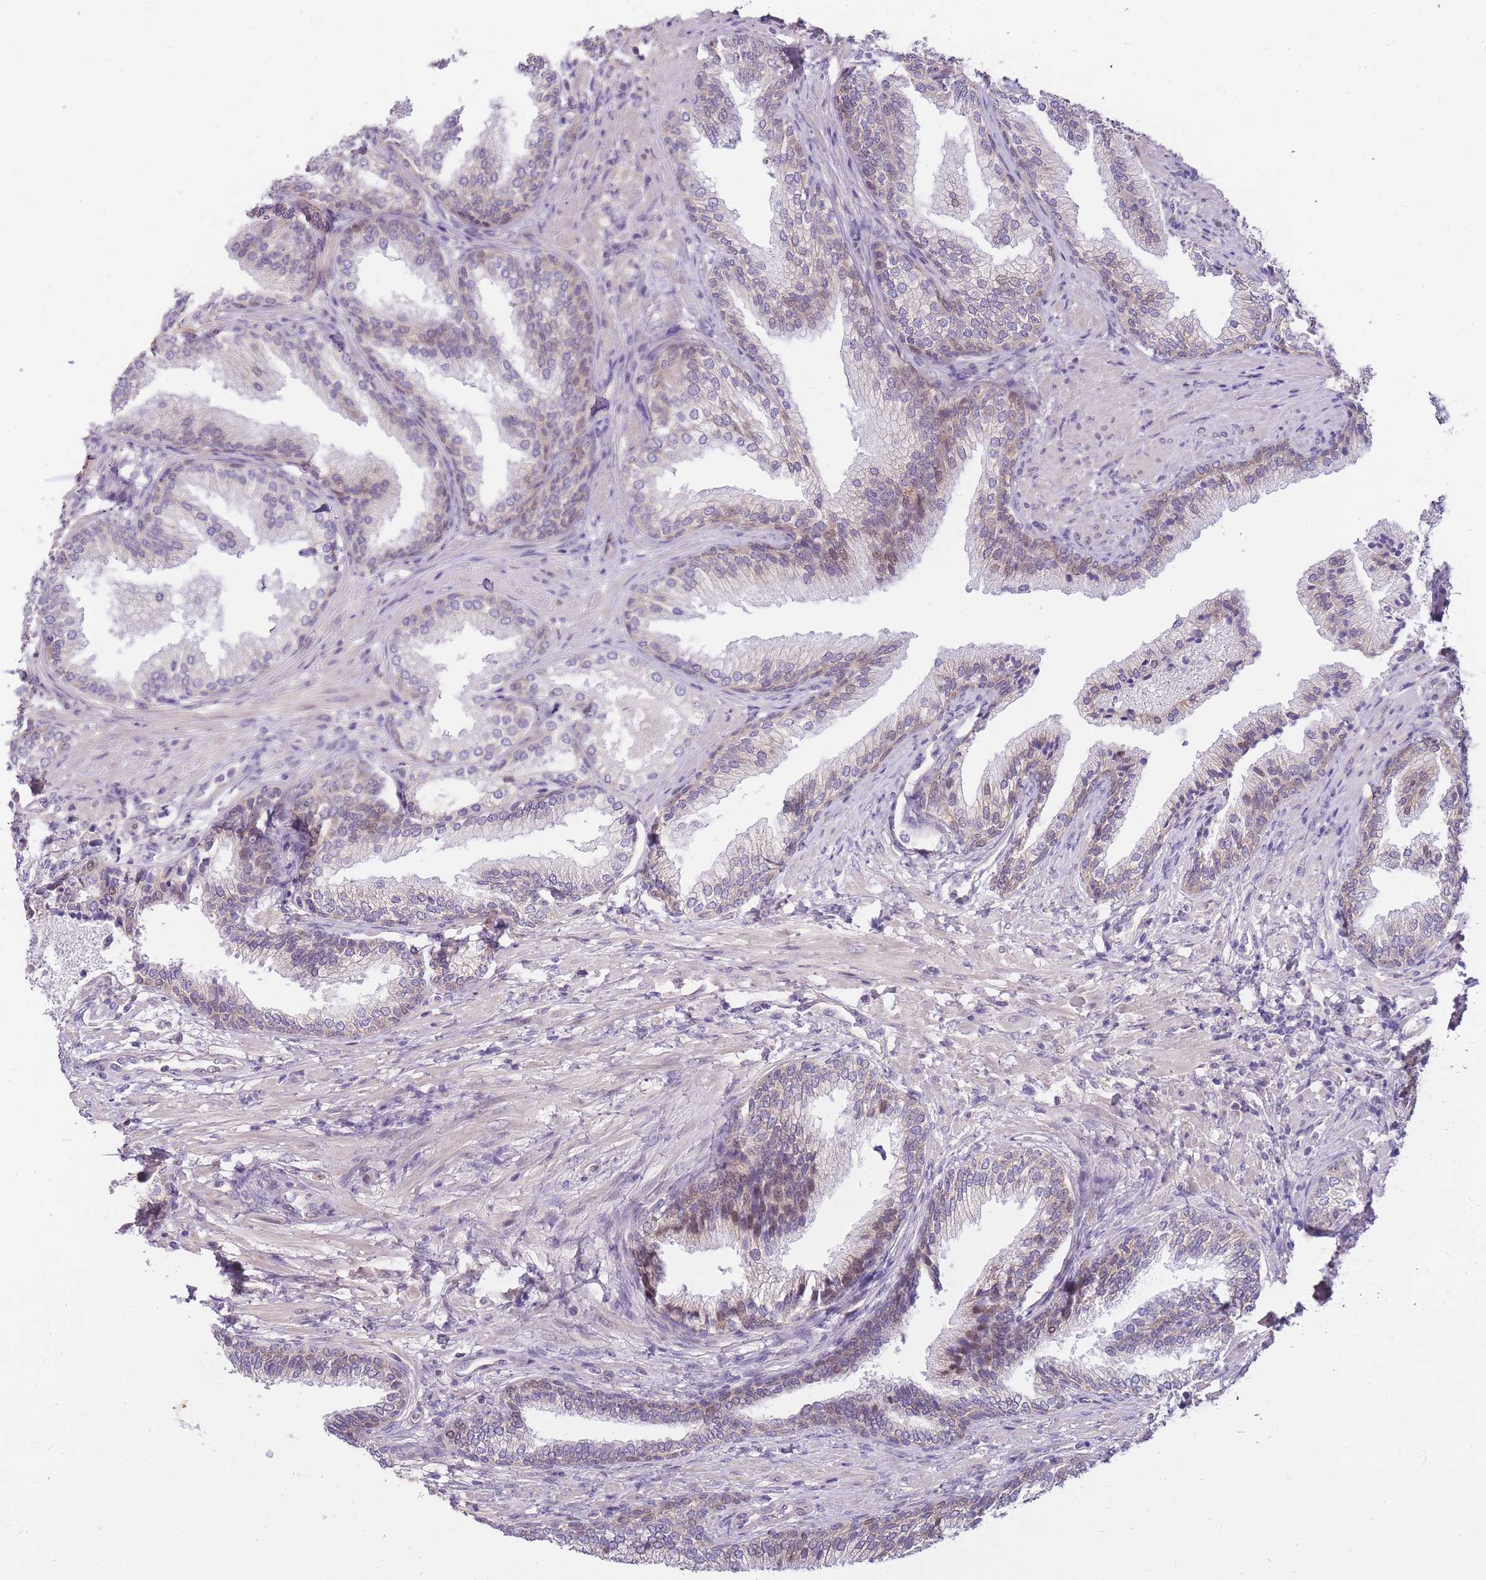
{"staining": {"intensity": "moderate", "quantity": "25%-75%", "location": "cytoplasmic/membranous,nuclear"}, "tissue": "prostate", "cell_type": "Glandular cells", "image_type": "normal", "snomed": [{"axis": "morphology", "description": "Normal tissue, NOS"}, {"axis": "topography", "description": "Prostate"}], "caption": "Prostate stained with a brown dye reveals moderate cytoplasmic/membranous,nuclear positive staining in approximately 25%-75% of glandular cells.", "gene": "CLBA1", "patient": {"sex": "male", "age": 76}}